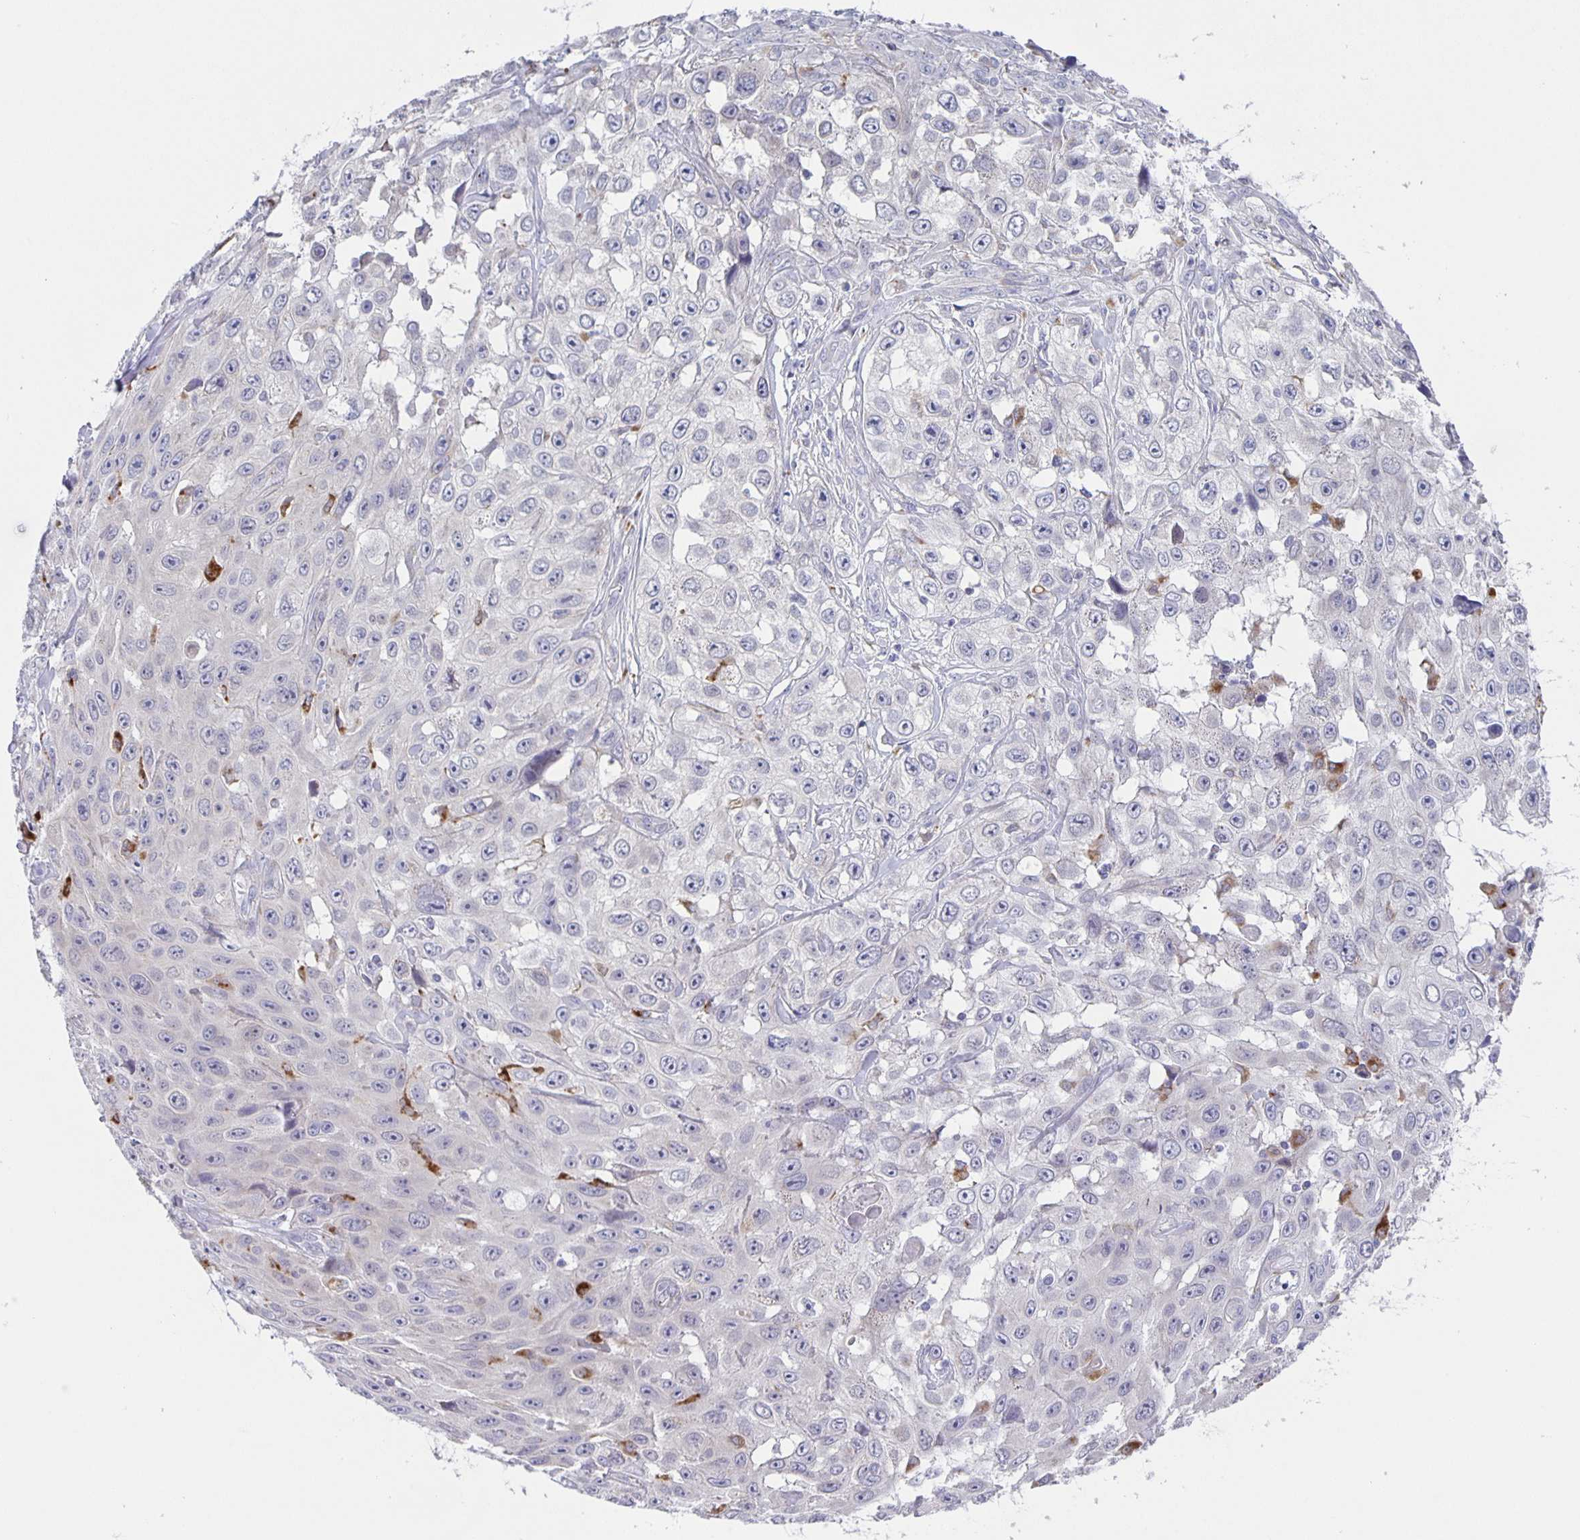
{"staining": {"intensity": "negative", "quantity": "none", "location": "none"}, "tissue": "skin cancer", "cell_type": "Tumor cells", "image_type": "cancer", "snomed": [{"axis": "morphology", "description": "Squamous cell carcinoma, NOS"}, {"axis": "topography", "description": "Skin"}], "caption": "Immunohistochemistry (IHC) image of human skin squamous cell carcinoma stained for a protein (brown), which demonstrates no staining in tumor cells. The staining is performed using DAB (3,3'-diaminobenzidine) brown chromogen with nuclei counter-stained in using hematoxylin.", "gene": "LIPA", "patient": {"sex": "male", "age": 82}}